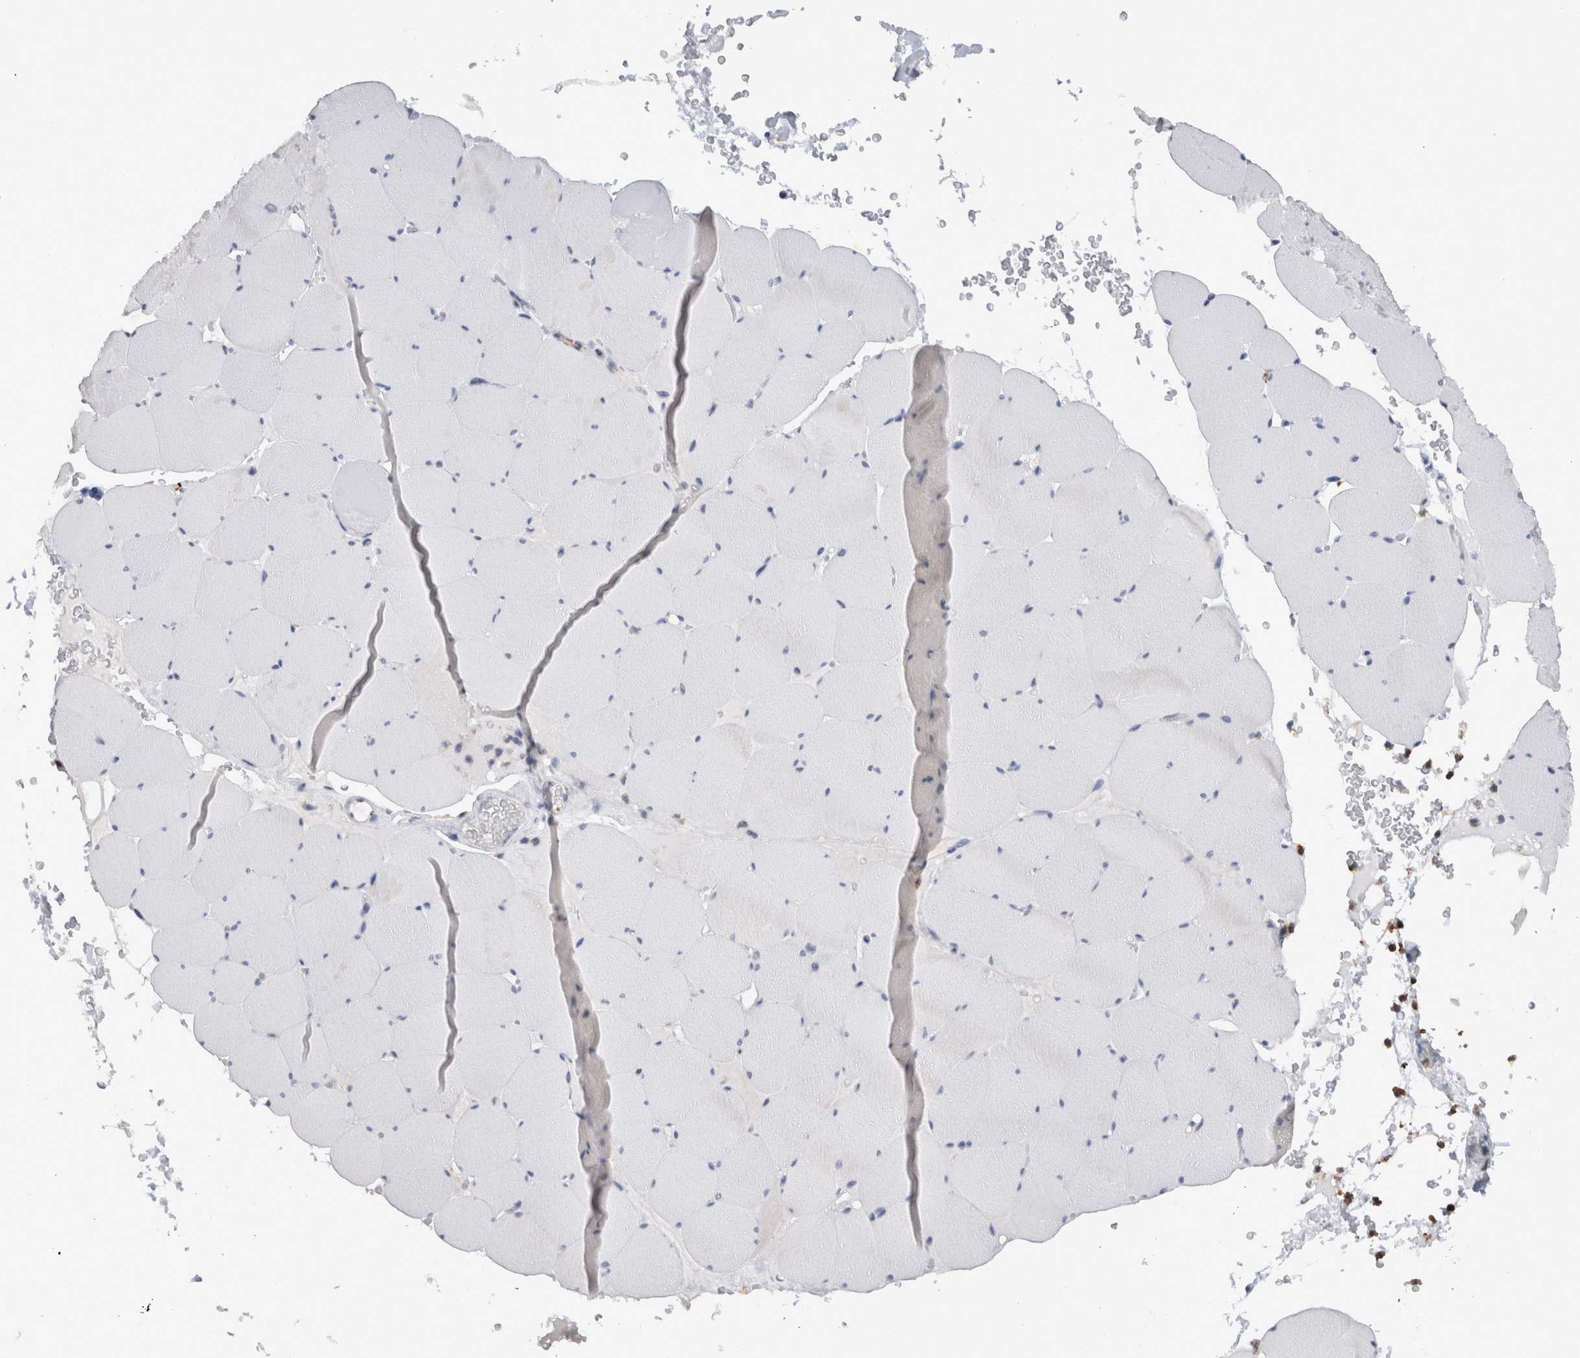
{"staining": {"intensity": "negative", "quantity": "none", "location": "none"}, "tissue": "skeletal muscle", "cell_type": "Myocytes", "image_type": "normal", "snomed": [{"axis": "morphology", "description": "Normal tissue, NOS"}, {"axis": "topography", "description": "Skeletal muscle"}], "caption": "Normal skeletal muscle was stained to show a protein in brown. There is no significant staining in myocytes.", "gene": "CD63", "patient": {"sex": "male", "age": 62}}